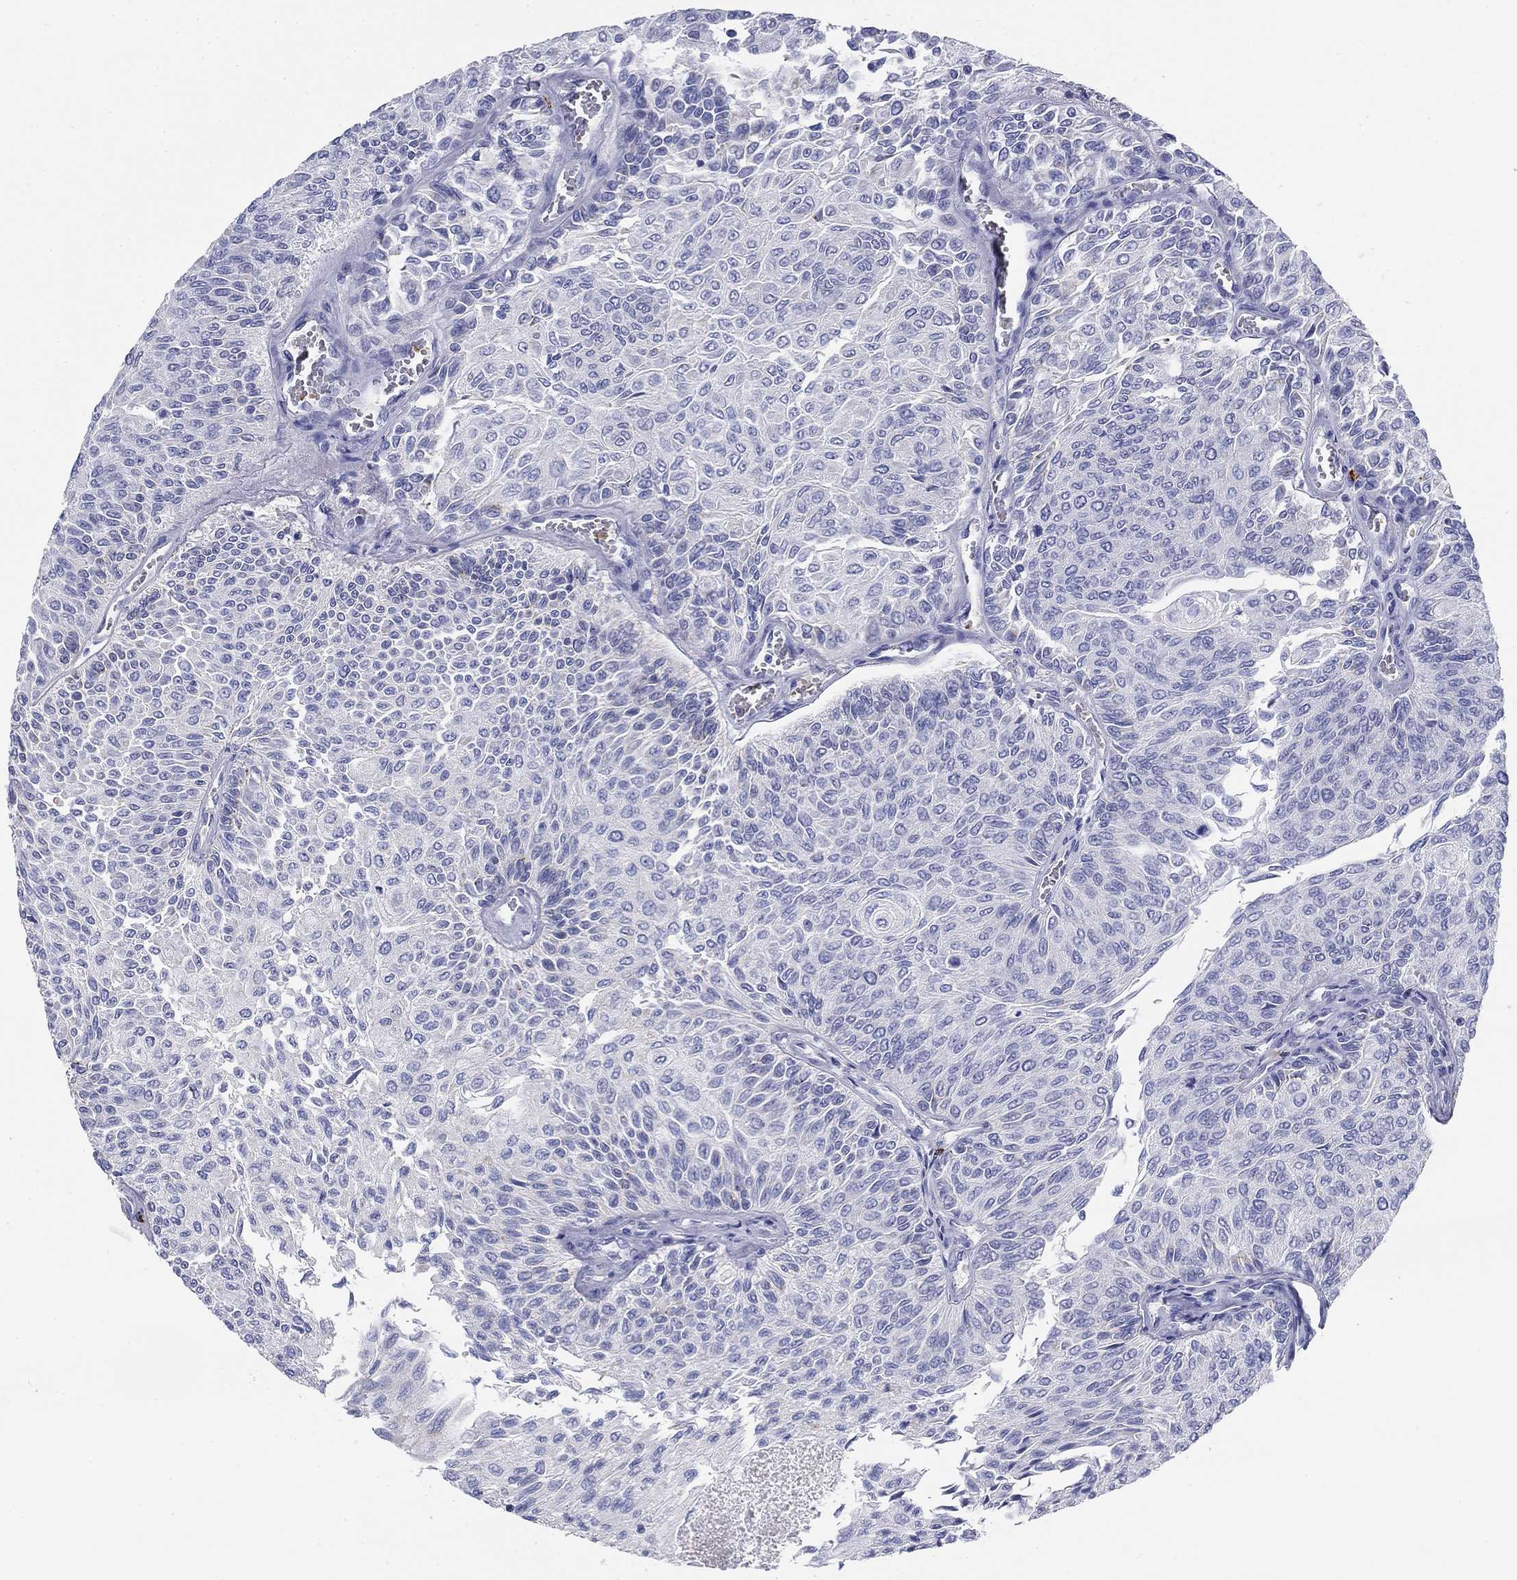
{"staining": {"intensity": "negative", "quantity": "none", "location": "none"}, "tissue": "urothelial cancer", "cell_type": "Tumor cells", "image_type": "cancer", "snomed": [{"axis": "morphology", "description": "Urothelial carcinoma, Low grade"}, {"axis": "topography", "description": "Ureter, NOS"}, {"axis": "topography", "description": "Urinary bladder"}], "caption": "Protein analysis of urothelial carcinoma (low-grade) shows no significant expression in tumor cells.", "gene": "CD40LG", "patient": {"sex": "male", "age": 78}}